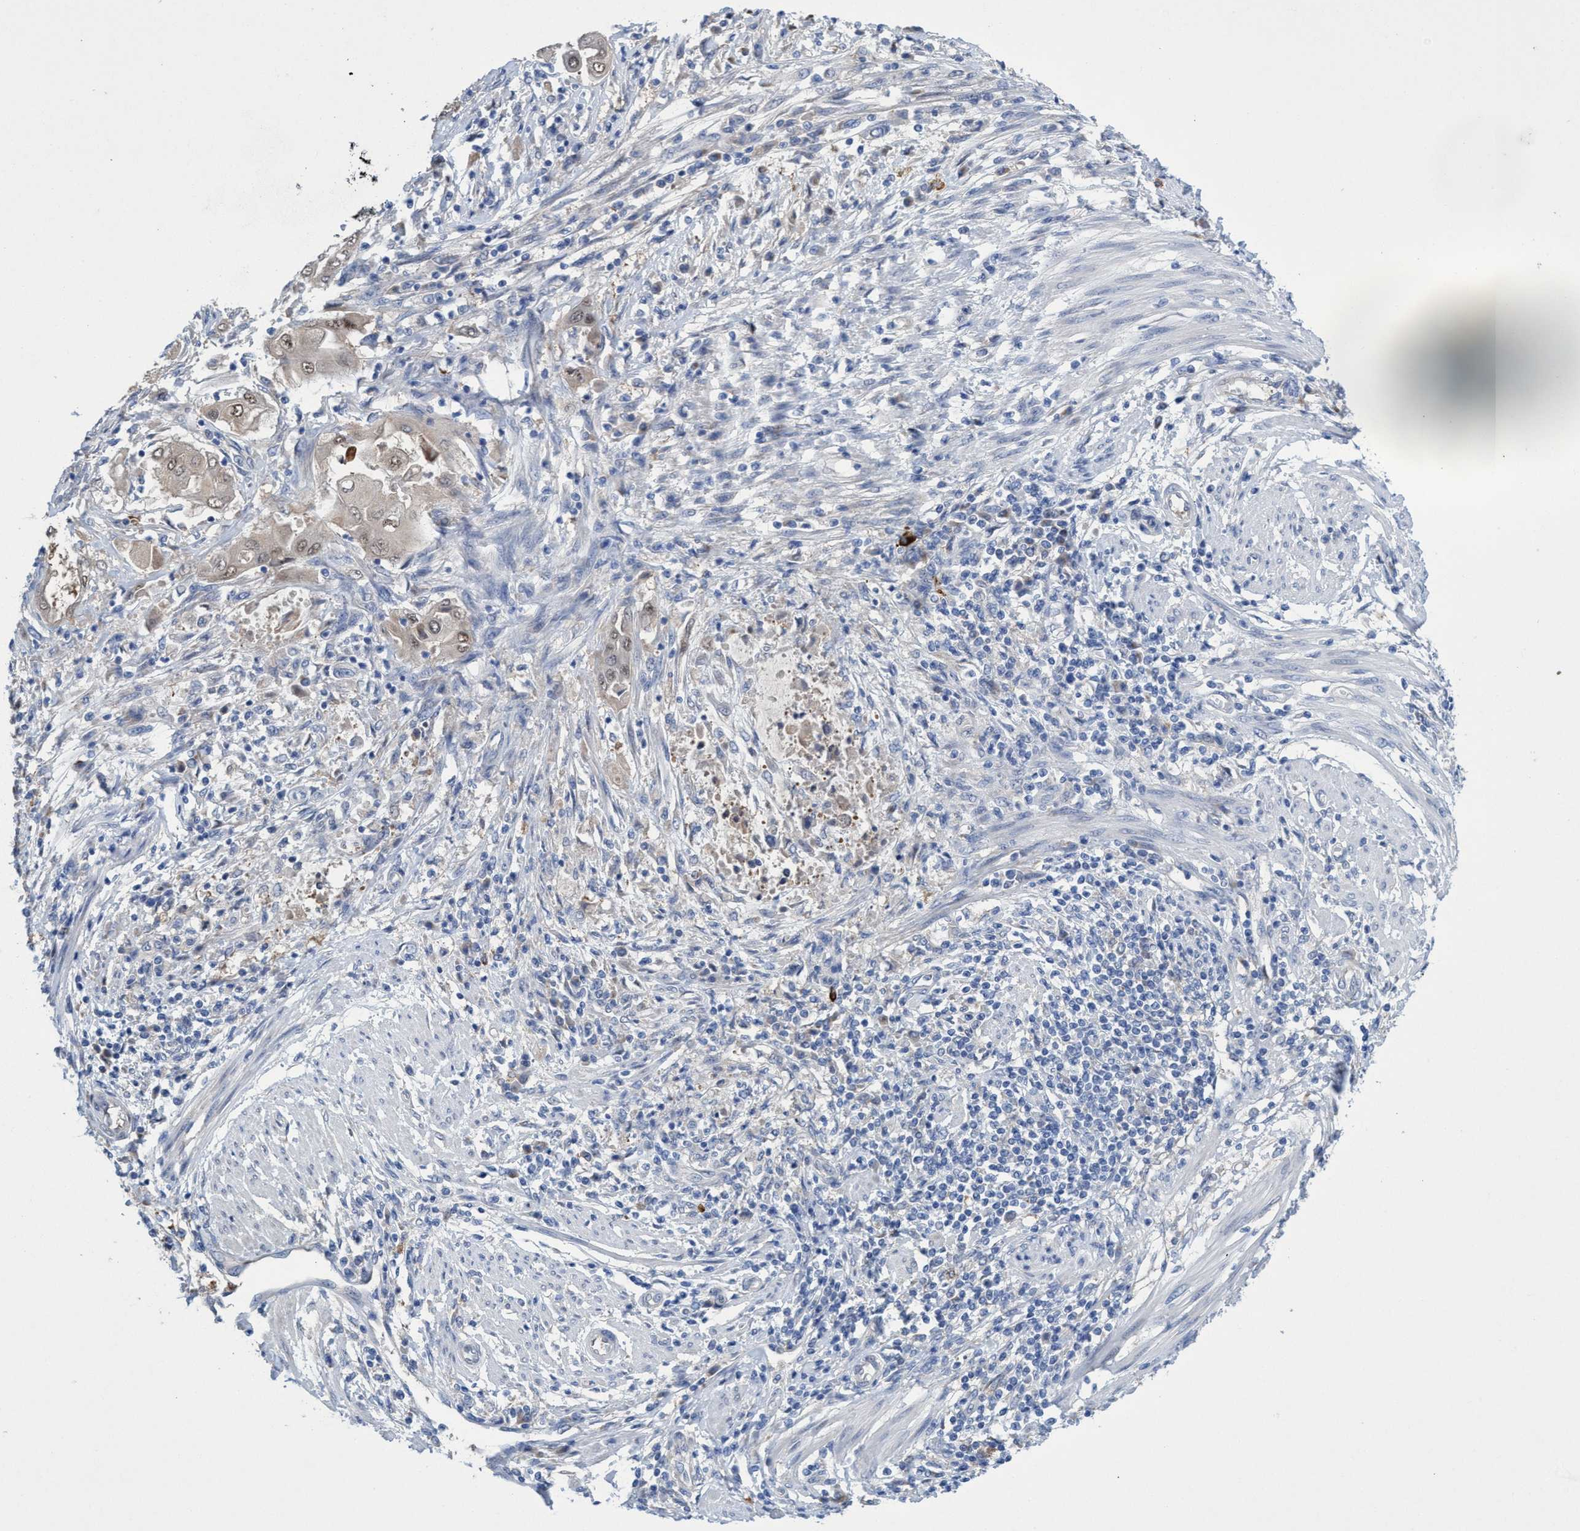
{"staining": {"intensity": "weak", "quantity": "<25%", "location": "cytoplasmic/membranous,nuclear"}, "tissue": "endometrial cancer", "cell_type": "Tumor cells", "image_type": "cancer", "snomed": [{"axis": "morphology", "description": "Adenocarcinoma, NOS"}, {"axis": "topography", "description": "Uterus"}, {"axis": "topography", "description": "Endometrium"}], "caption": "Tumor cells show no significant protein expression in endometrial cancer. (Stains: DAB immunohistochemistry with hematoxylin counter stain, Microscopy: brightfield microscopy at high magnification).", "gene": "SVEP1", "patient": {"sex": "female", "age": 70}}